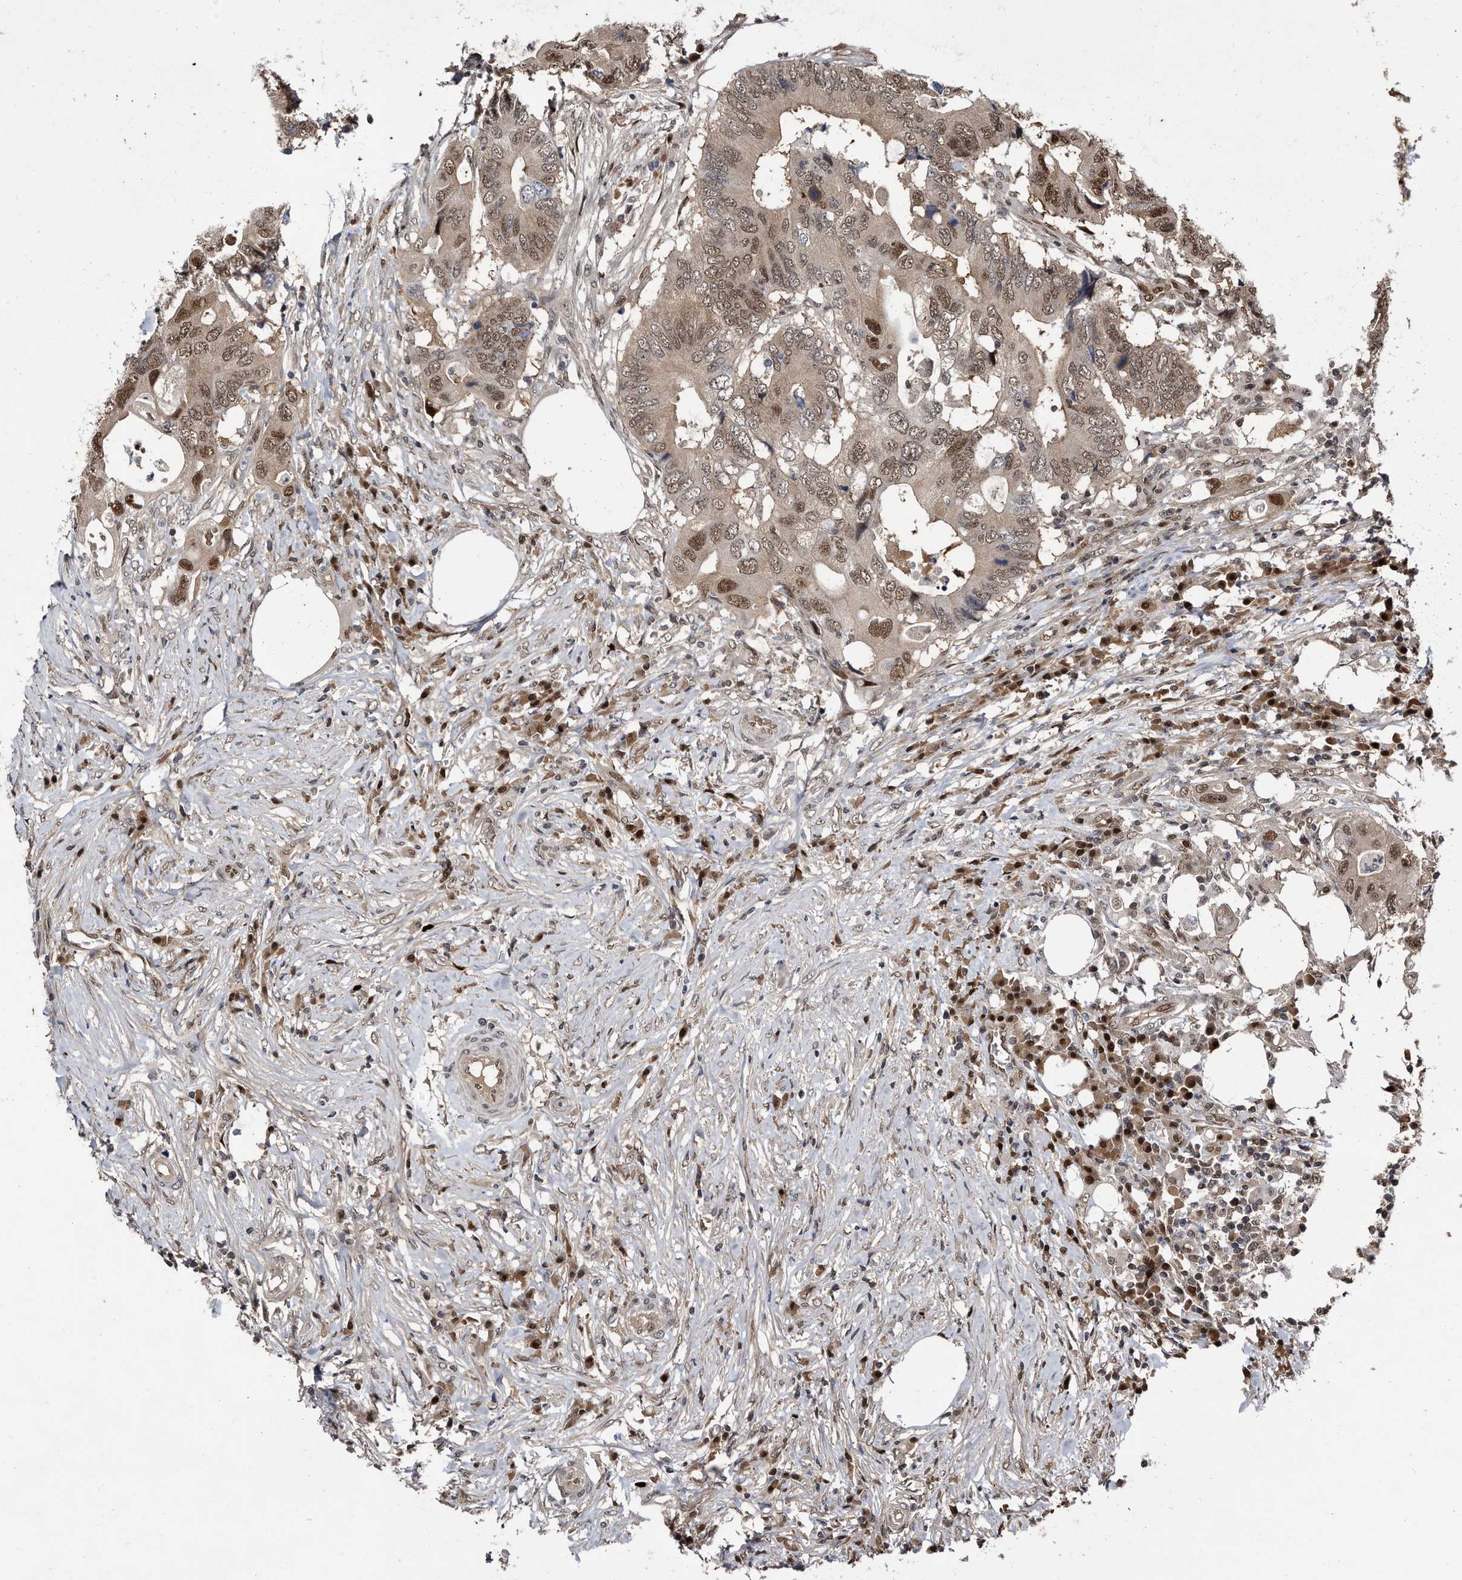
{"staining": {"intensity": "moderate", "quantity": ">75%", "location": "nuclear"}, "tissue": "colorectal cancer", "cell_type": "Tumor cells", "image_type": "cancer", "snomed": [{"axis": "morphology", "description": "Adenocarcinoma, NOS"}, {"axis": "topography", "description": "Colon"}], "caption": "Colorectal cancer (adenocarcinoma) tissue shows moderate nuclear staining in about >75% of tumor cells, visualized by immunohistochemistry.", "gene": "RAD23B", "patient": {"sex": "male", "age": 71}}